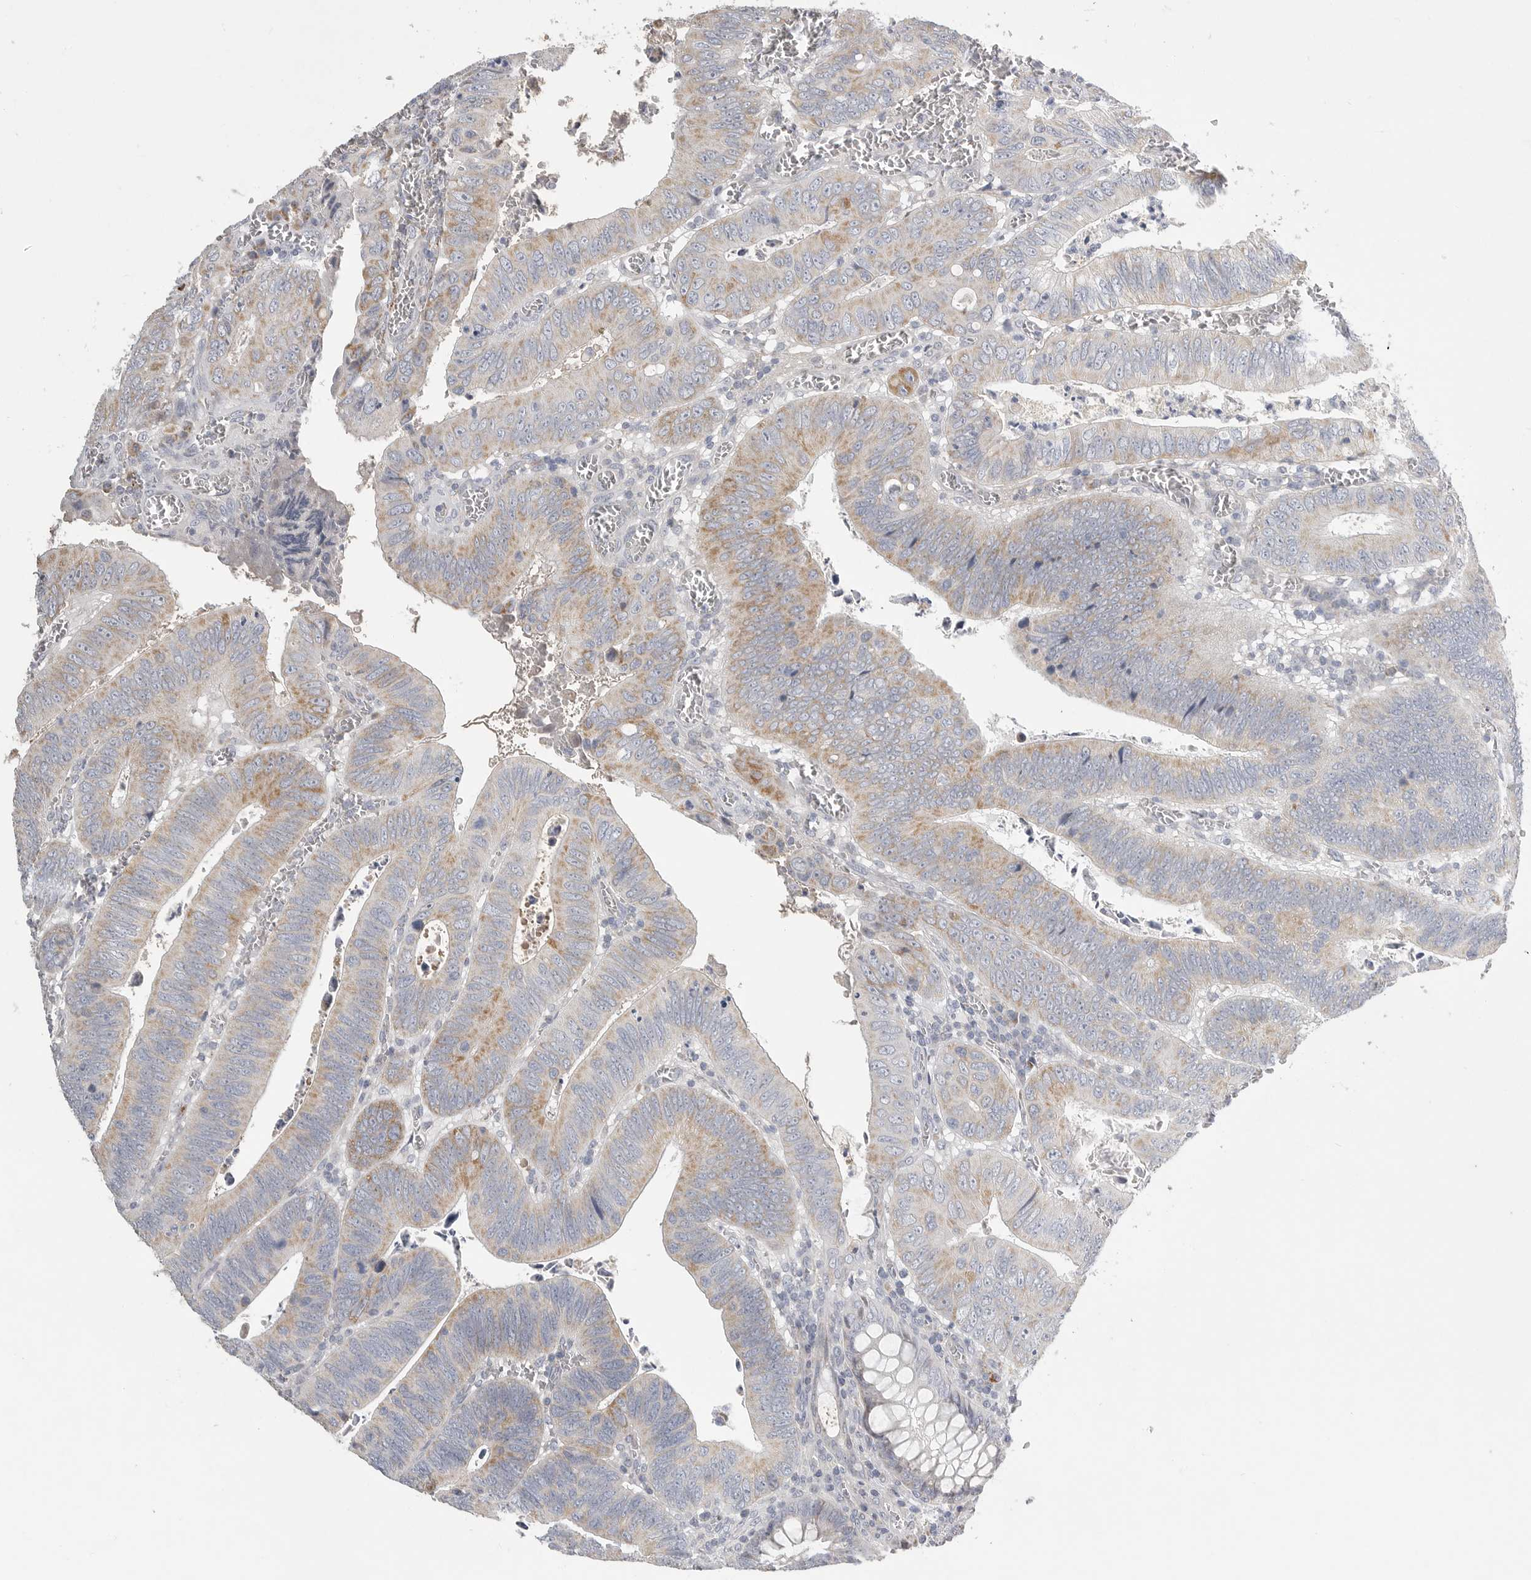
{"staining": {"intensity": "moderate", "quantity": ">75%", "location": "cytoplasmic/membranous"}, "tissue": "colorectal cancer", "cell_type": "Tumor cells", "image_type": "cancer", "snomed": [{"axis": "morphology", "description": "Inflammation, NOS"}, {"axis": "morphology", "description": "Adenocarcinoma, NOS"}, {"axis": "topography", "description": "Colon"}], "caption": "Colorectal cancer was stained to show a protein in brown. There is medium levels of moderate cytoplasmic/membranous expression in about >75% of tumor cells.", "gene": "SDC3", "patient": {"sex": "male", "age": 72}}